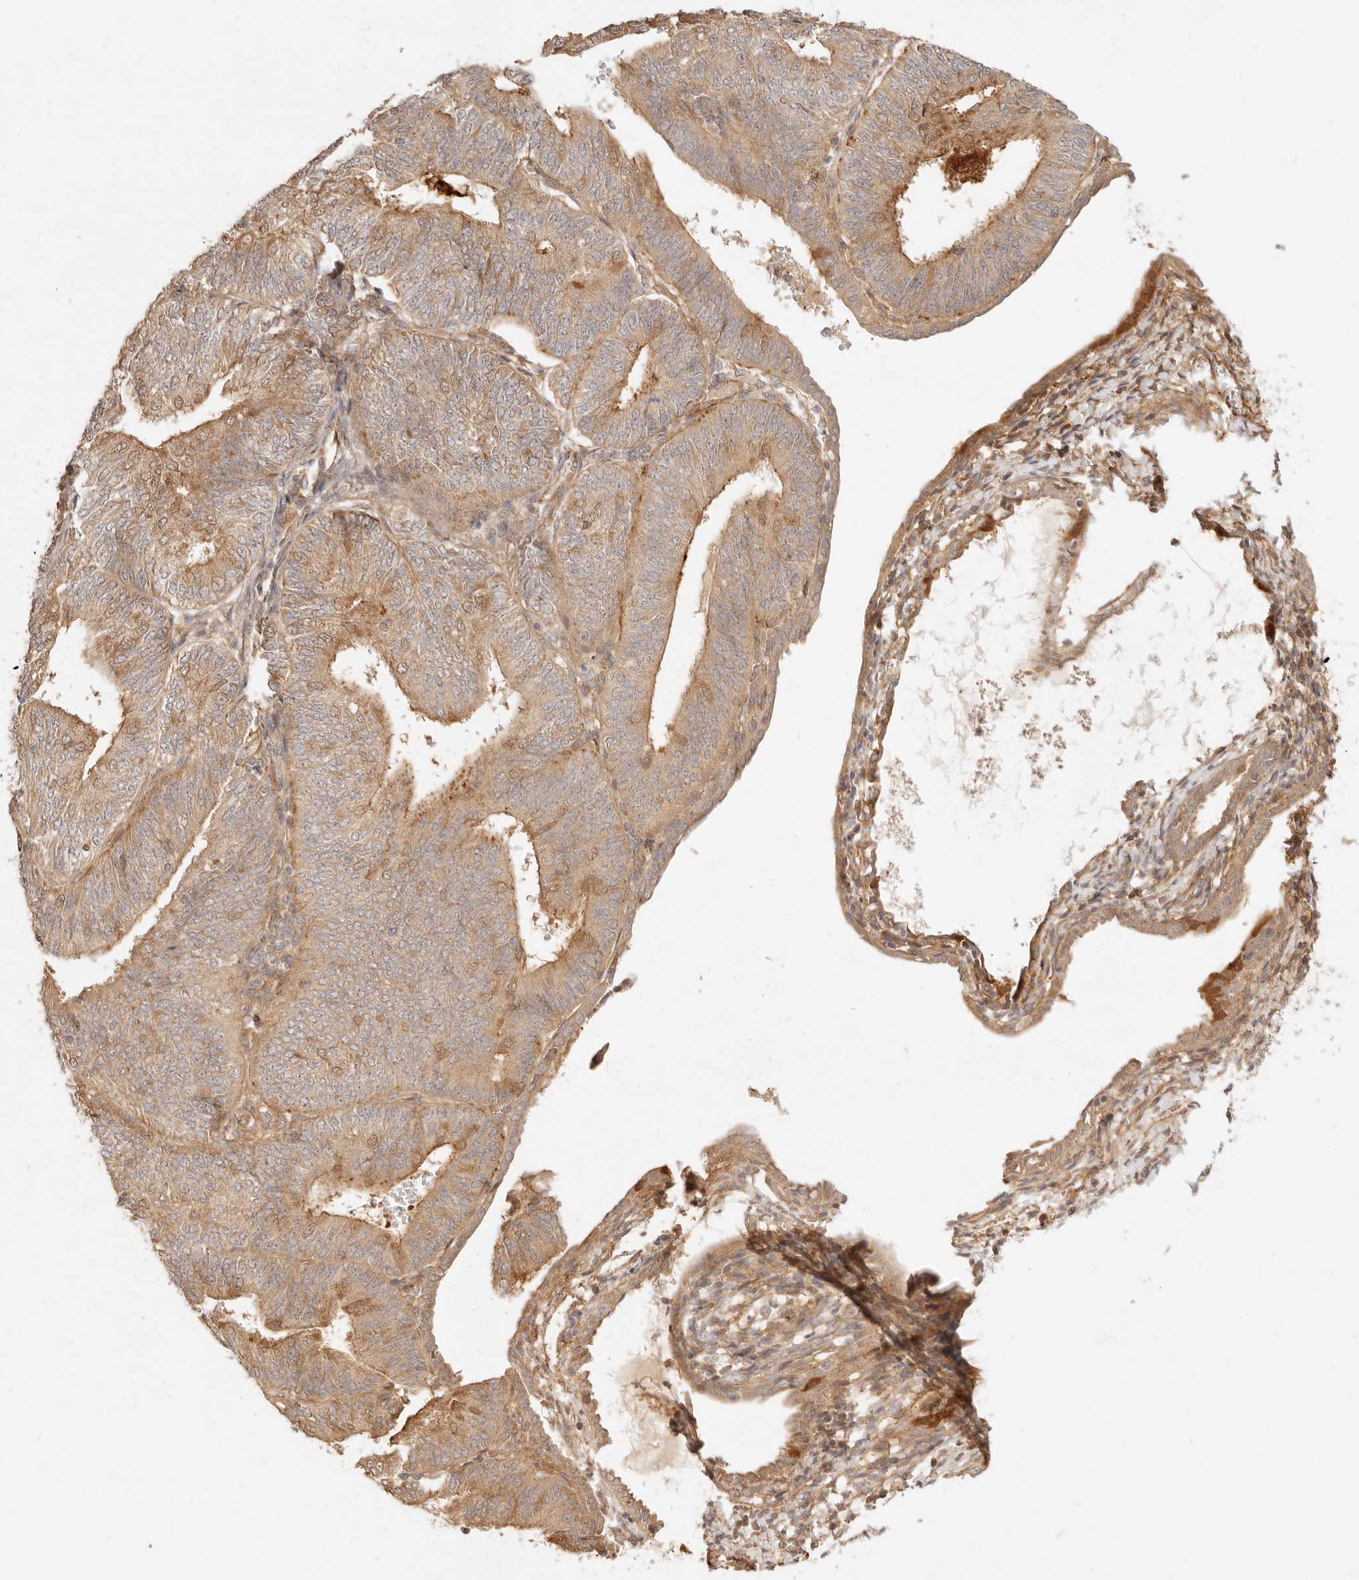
{"staining": {"intensity": "moderate", "quantity": ">75%", "location": "cytoplasmic/membranous"}, "tissue": "endometrial cancer", "cell_type": "Tumor cells", "image_type": "cancer", "snomed": [{"axis": "morphology", "description": "Adenocarcinoma, NOS"}, {"axis": "topography", "description": "Endometrium"}], "caption": "Protein analysis of endometrial cancer (adenocarcinoma) tissue demonstrates moderate cytoplasmic/membranous staining in approximately >75% of tumor cells.", "gene": "UBXN10", "patient": {"sex": "female", "age": 58}}